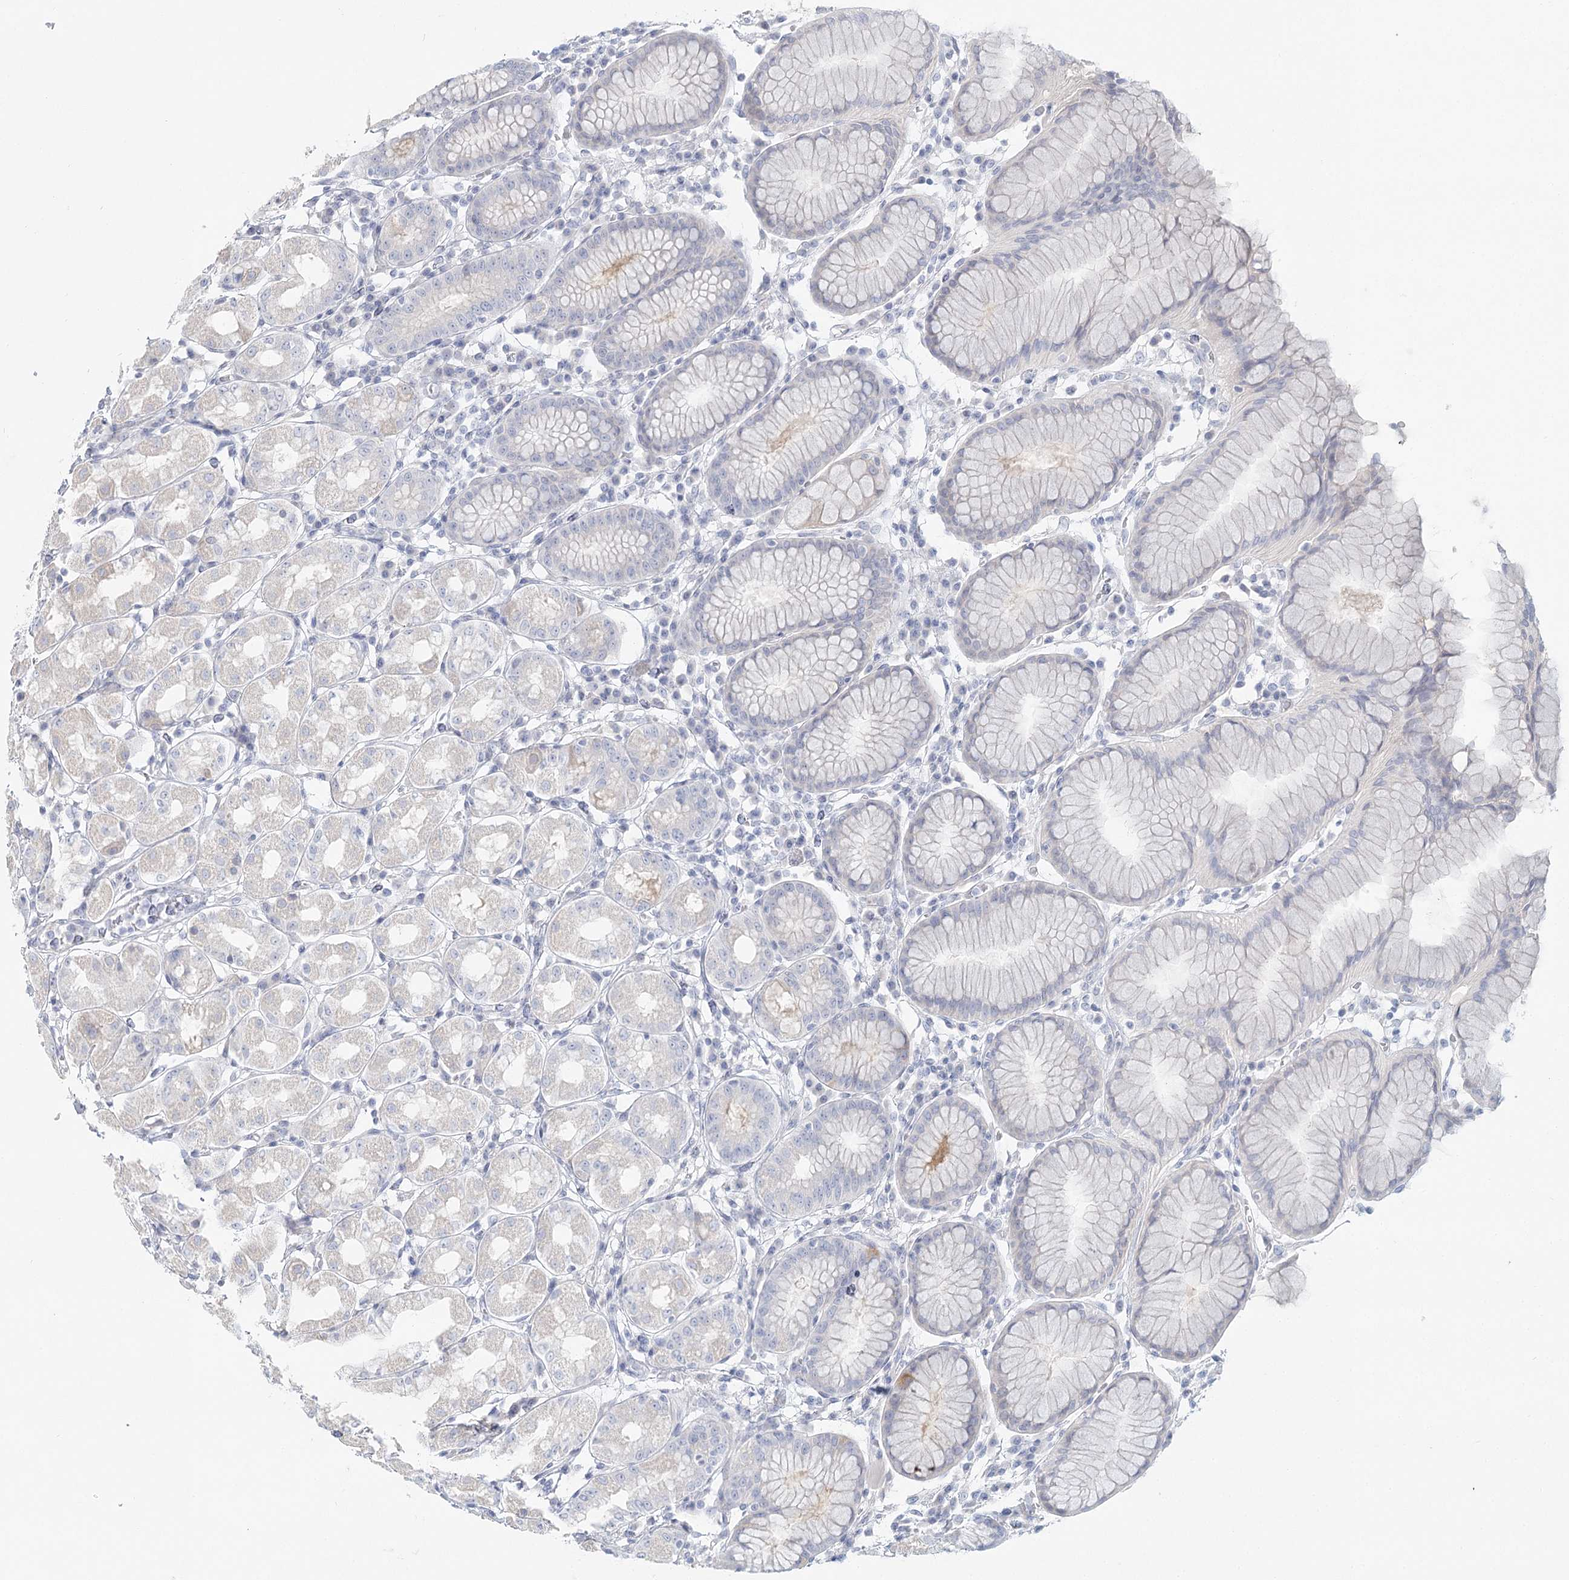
{"staining": {"intensity": "negative", "quantity": "none", "location": "none"}, "tissue": "stomach", "cell_type": "Glandular cells", "image_type": "normal", "snomed": [{"axis": "morphology", "description": "Normal tissue, NOS"}, {"axis": "topography", "description": "Stomach"}, {"axis": "topography", "description": "Stomach, lower"}], "caption": "Benign stomach was stained to show a protein in brown. There is no significant positivity in glandular cells. (DAB (3,3'-diaminobenzidine) IHC, high magnification).", "gene": "DMGDH", "patient": {"sex": "female", "age": 56}}